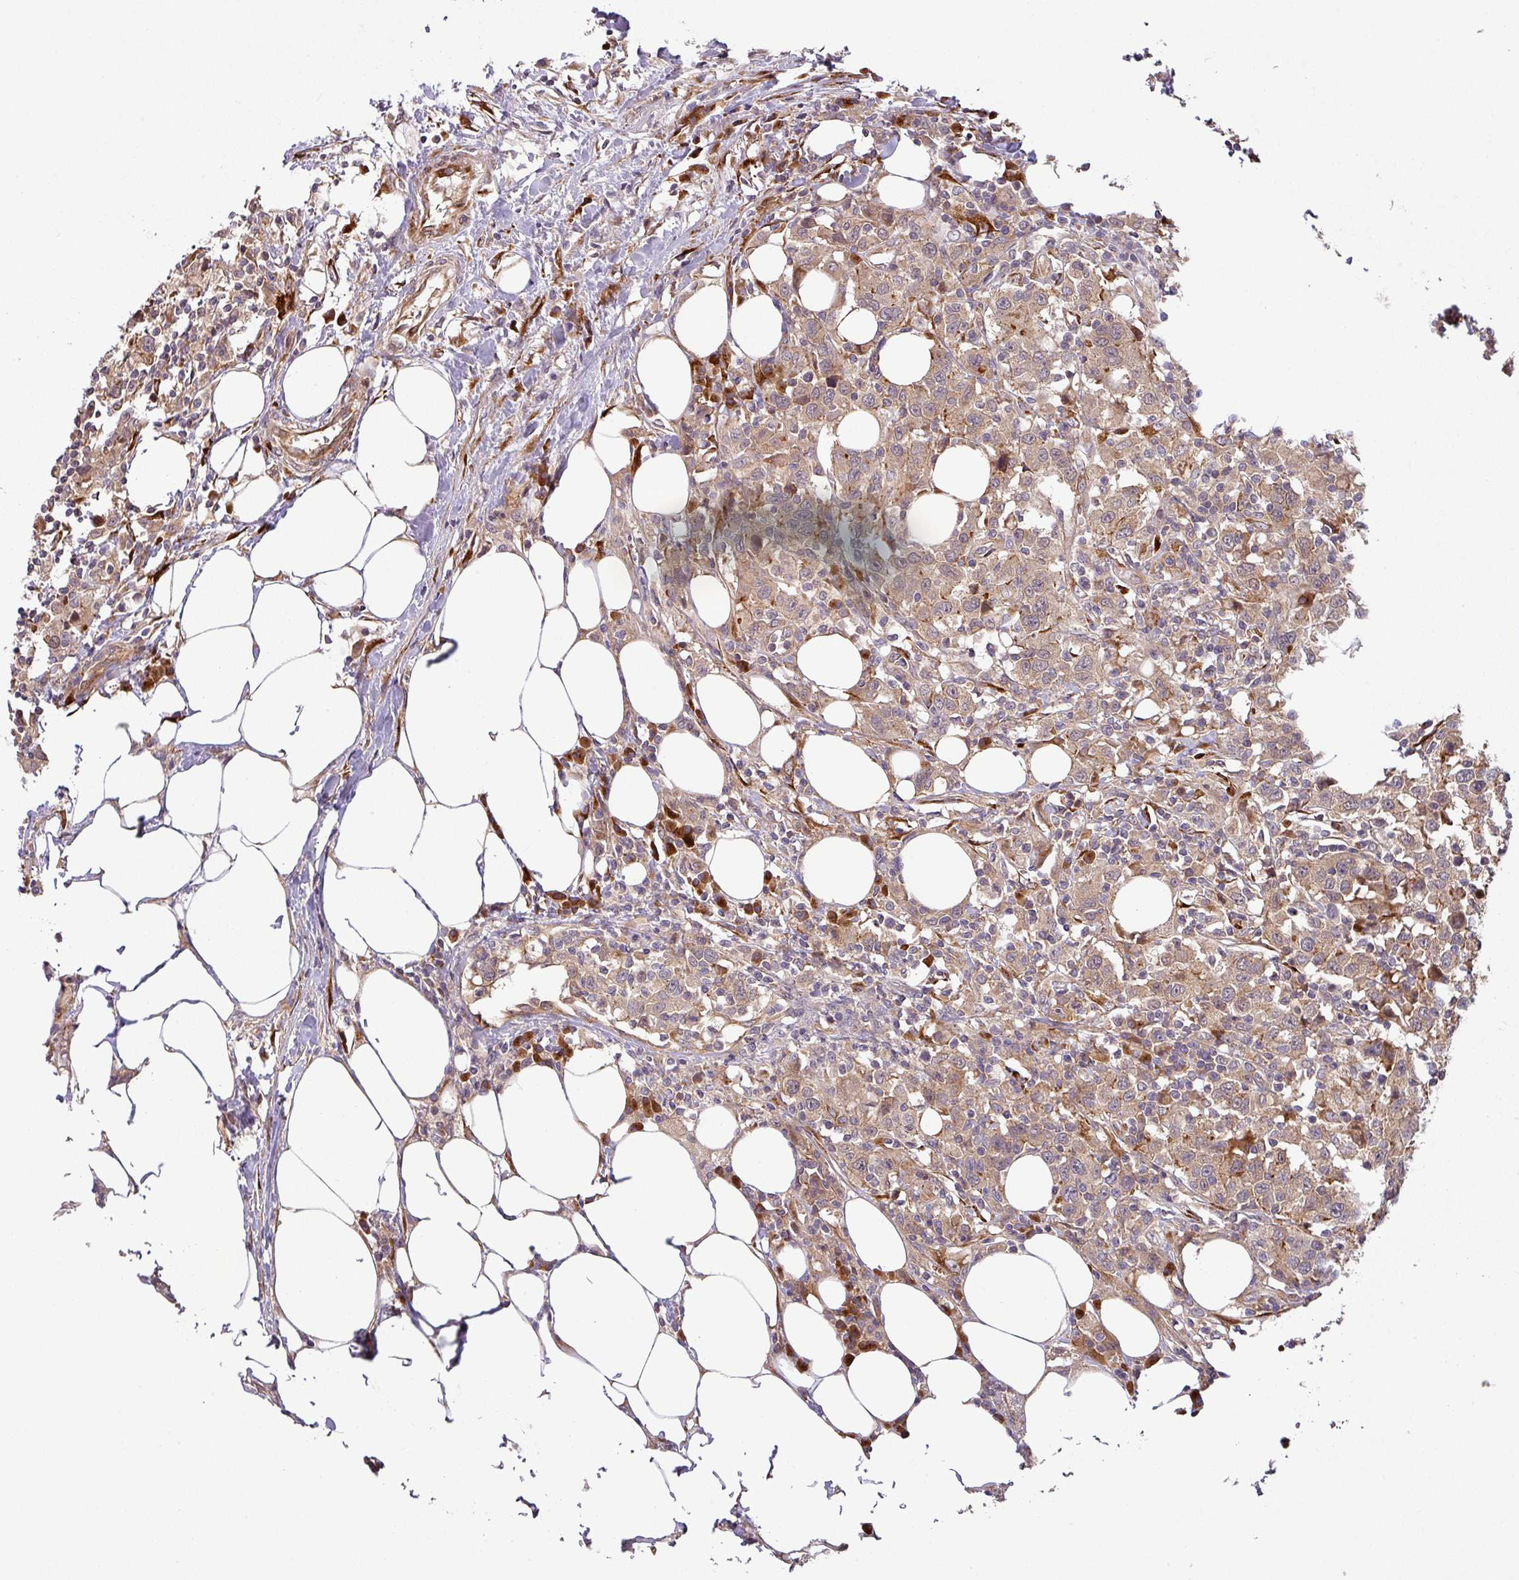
{"staining": {"intensity": "weak", "quantity": ">75%", "location": "cytoplasmic/membranous"}, "tissue": "urothelial cancer", "cell_type": "Tumor cells", "image_type": "cancer", "snomed": [{"axis": "morphology", "description": "Urothelial carcinoma, High grade"}, {"axis": "topography", "description": "Urinary bladder"}], "caption": "Immunohistochemistry (DAB (3,3'-diaminobenzidine)) staining of high-grade urothelial carcinoma displays weak cytoplasmic/membranous protein positivity in approximately >75% of tumor cells.", "gene": "ART1", "patient": {"sex": "male", "age": 61}}